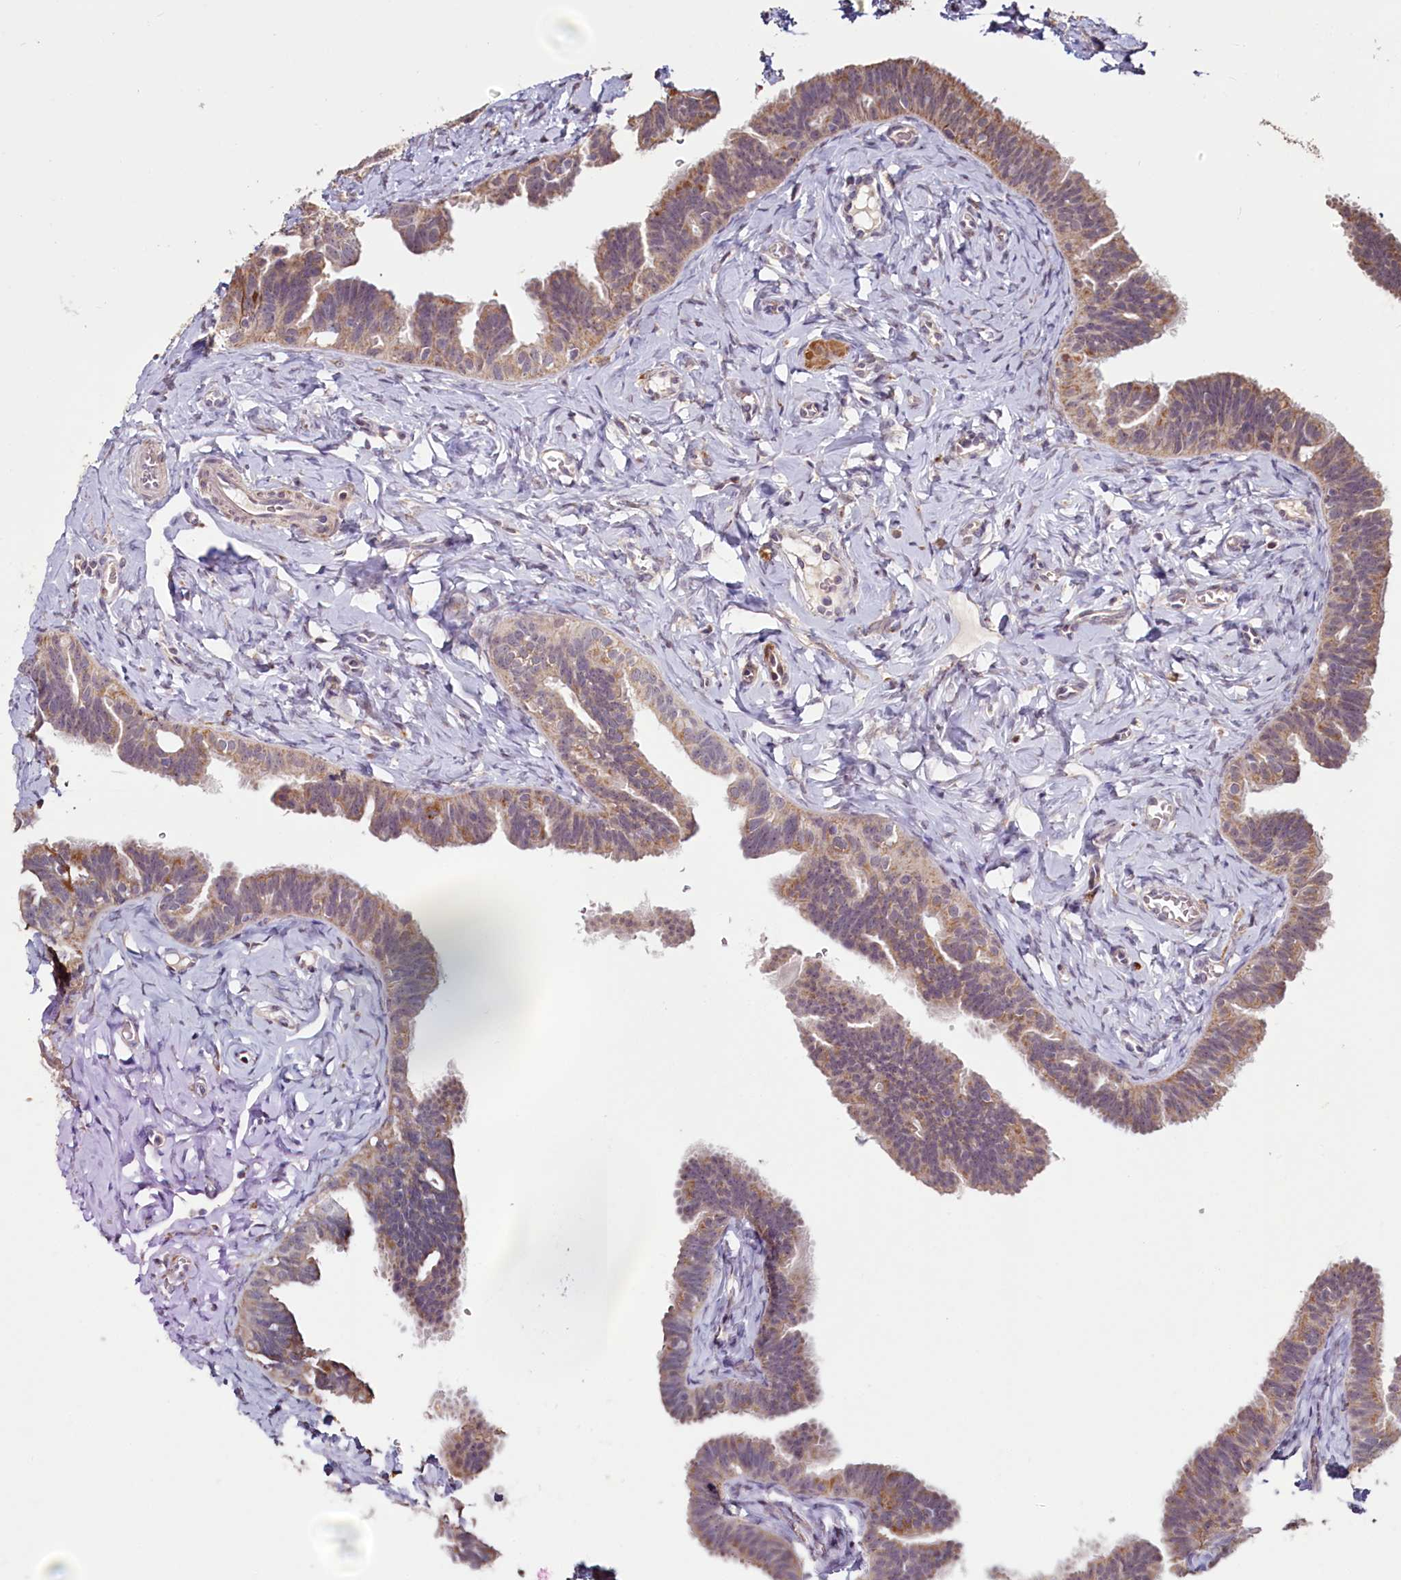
{"staining": {"intensity": "moderate", "quantity": ">75%", "location": "cytoplasmic/membranous"}, "tissue": "fallopian tube", "cell_type": "Glandular cells", "image_type": "normal", "snomed": [{"axis": "morphology", "description": "Normal tissue, NOS"}, {"axis": "topography", "description": "Fallopian tube"}], "caption": "Immunohistochemistry micrograph of benign fallopian tube stained for a protein (brown), which exhibits medium levels of moderate cytoplasmic/membranous positivity in approximately >75% of glandular cells.", "gene": "PDE6D", "patient": {"sex": "female", "age": 65}}